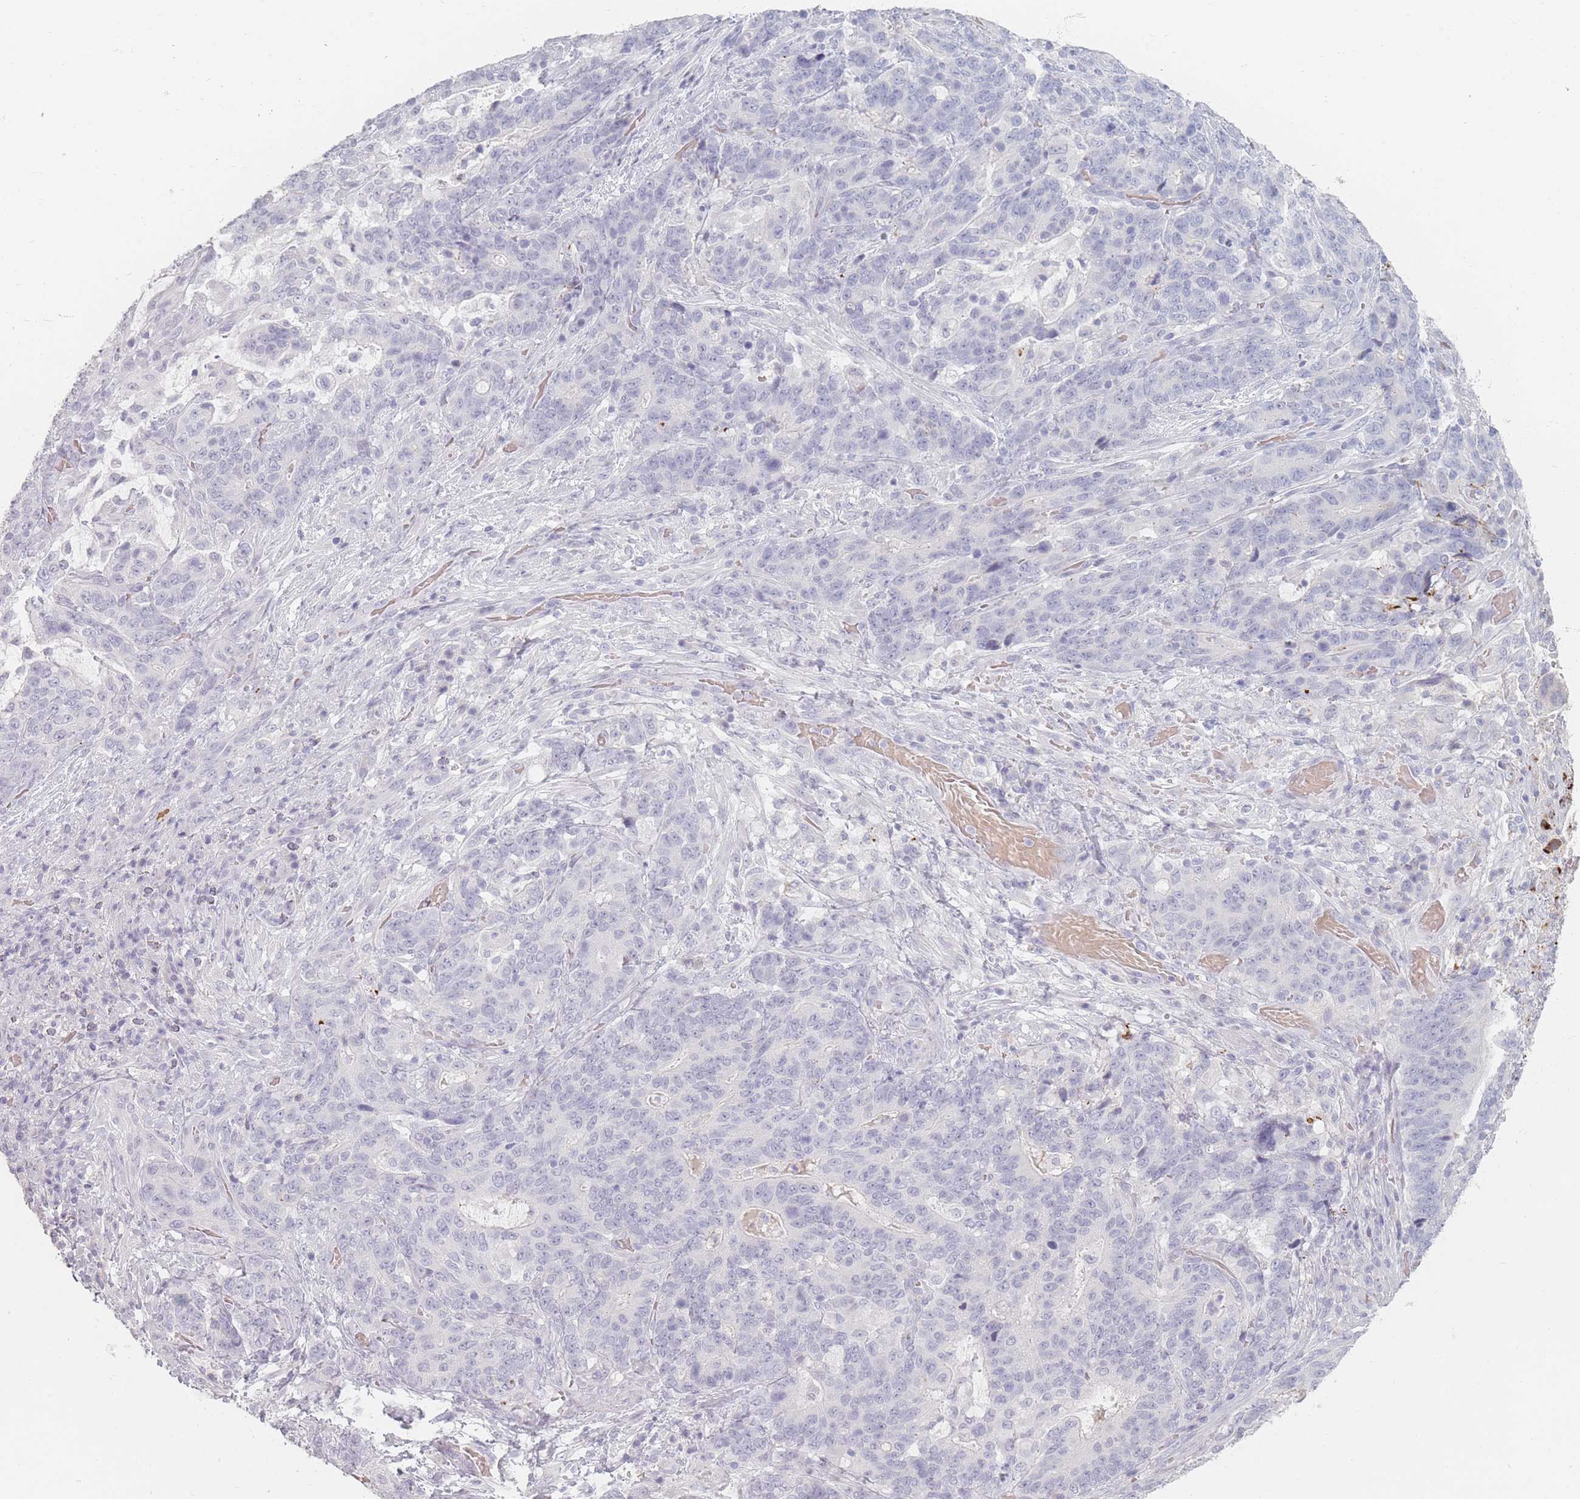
{"staining": {"intensity": "negative", "quantity": "none", "location": "none"}, "tissue": "stomach cancer", "cell_type": "Tumor cells", "image_type": "cancer", "snomed": [{"axis": "morphology", "description": "Normal tissue, NOS"}, {"axis": "morphology", "description": "Adenocarcinoma, NOS"}, {"axis": "topography", "description": "Stomach"}], "caption": "Tumor cells show no significant staining in stomach cancer (adenocarcinoma).", "gene": "HELZ2", "patient": {"sex": "female", "age": 64}}